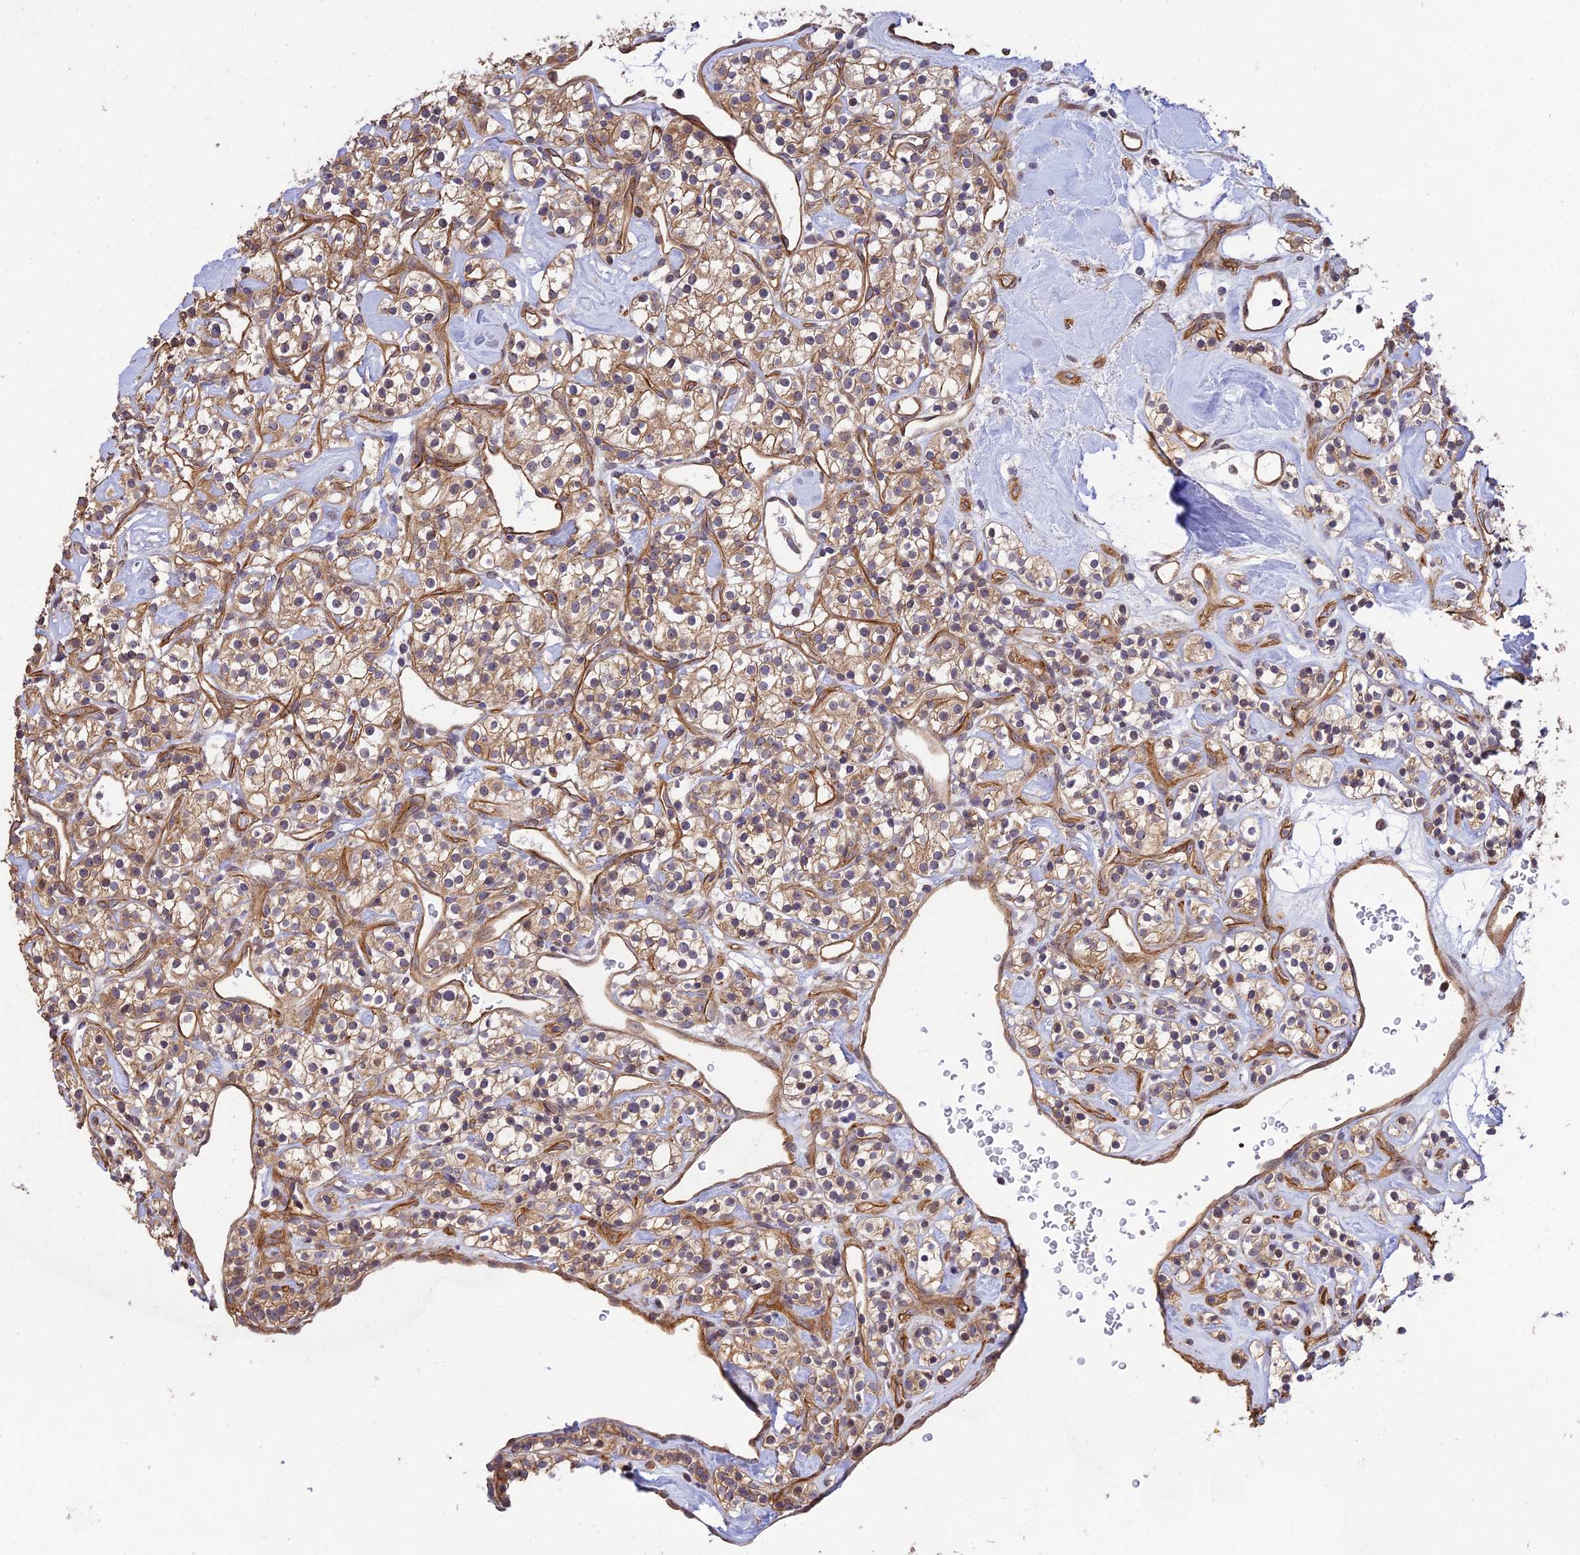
{"staining": {"intensity": "weak", "quantity": ">75%", "location": "cytoplasmic/membranous"}, "tissue": "renal cancer", "cell_type": "Tumor cells", "image_type": "cancer", "snomed": [{"axis": "morphology", "description": "Adenocarcinoma, NOS"}, {"axis": "topography", "description": "Kidney"}], "caption": "A high-resolution micrograph shows immunohistochemistry staining of renal cancer, which demonstrates weak cytoplasmic/membranous positivity in approximately >75% of tumor cells. Nuclei are stained in blue.", "gene": "HOMER2", "patient": {"sex": "male", "age": 77}}